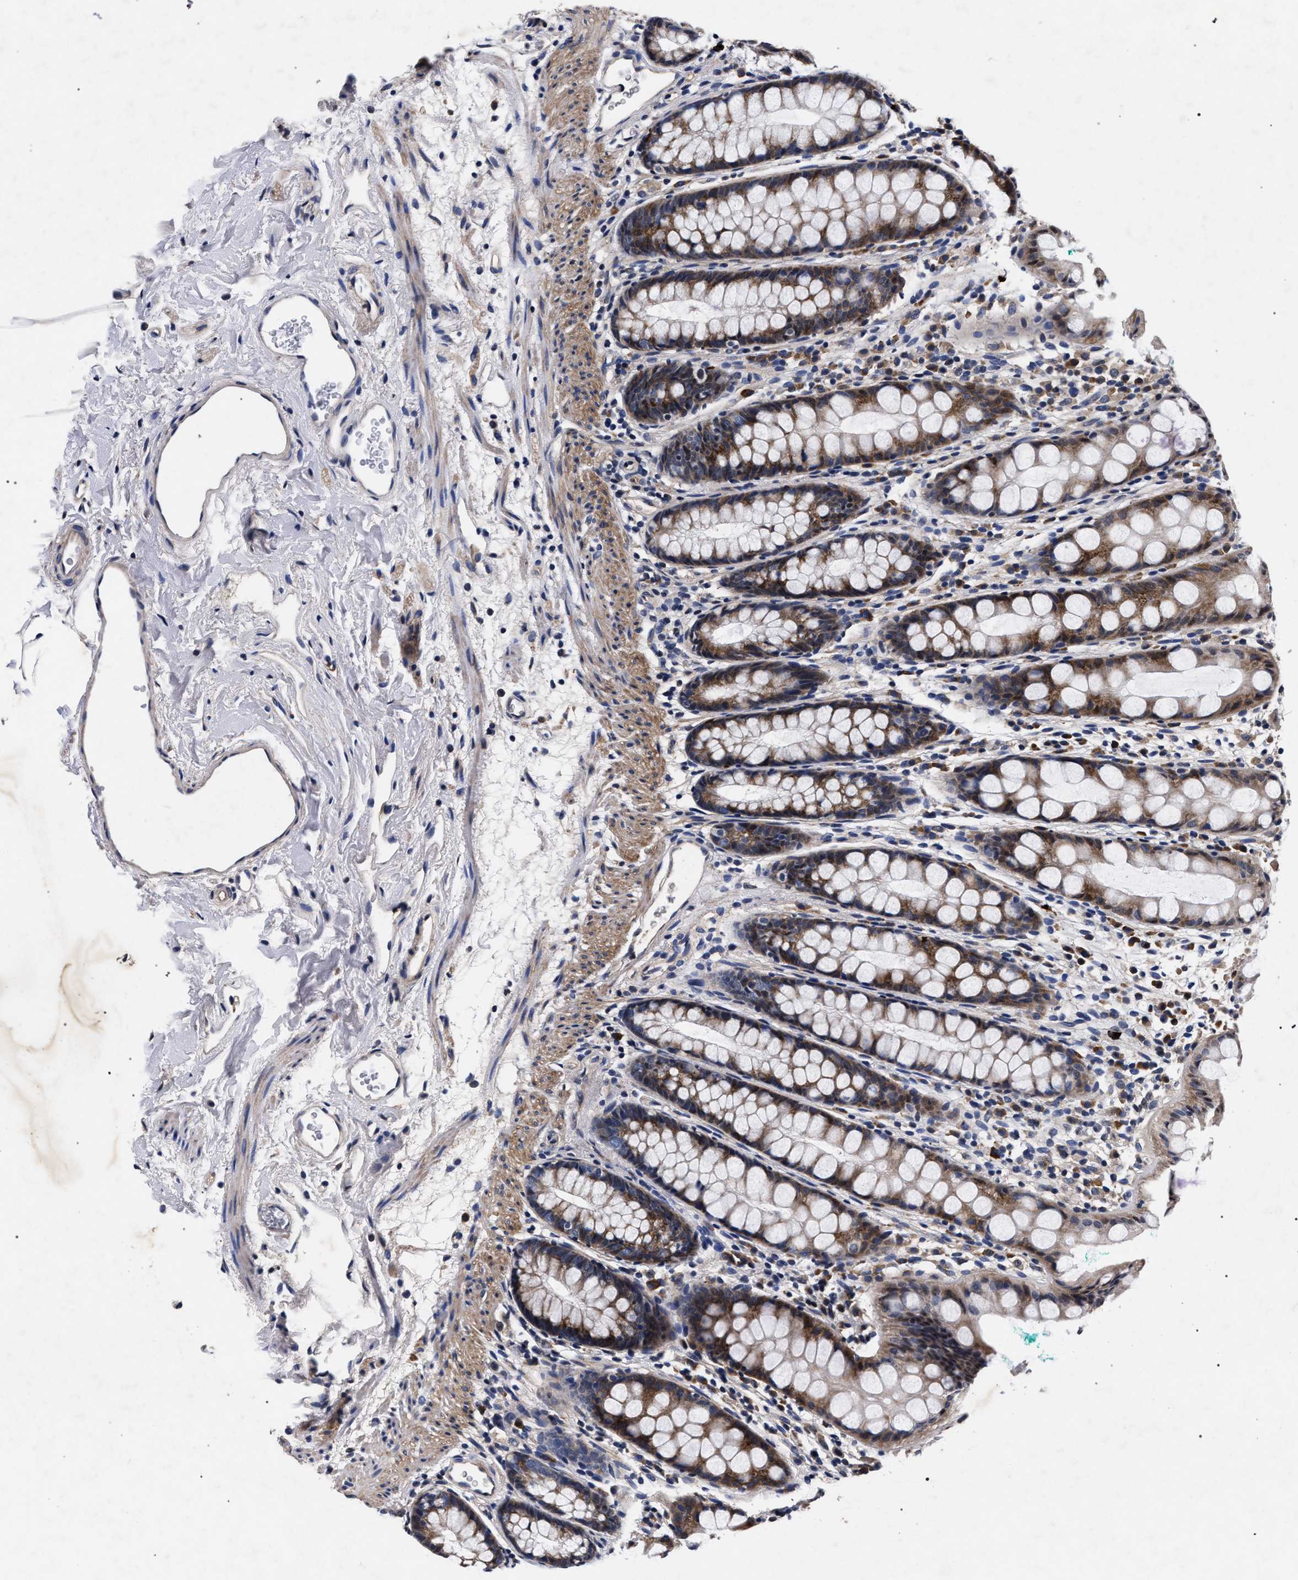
{"staining": {"intensity": "strong", "quantity": ">75%", "location": "cytoplasmic/membranous"}, "tissue": "rectum", "cell_type": "Glandular cells", "image_type": "normal", "snomed": [{"axis": "morphology", "description": "Normal tissue, NOS"}, {"axis": "topography", "description": "Rectum"}], "caption": "Glandular cells reveal high levels of strong cytoplasmic/membranous expression in approximately >75% of cells in benign rectum.", "gene": "CFAP95", "patient": {"sex": "female", "age": 65}}